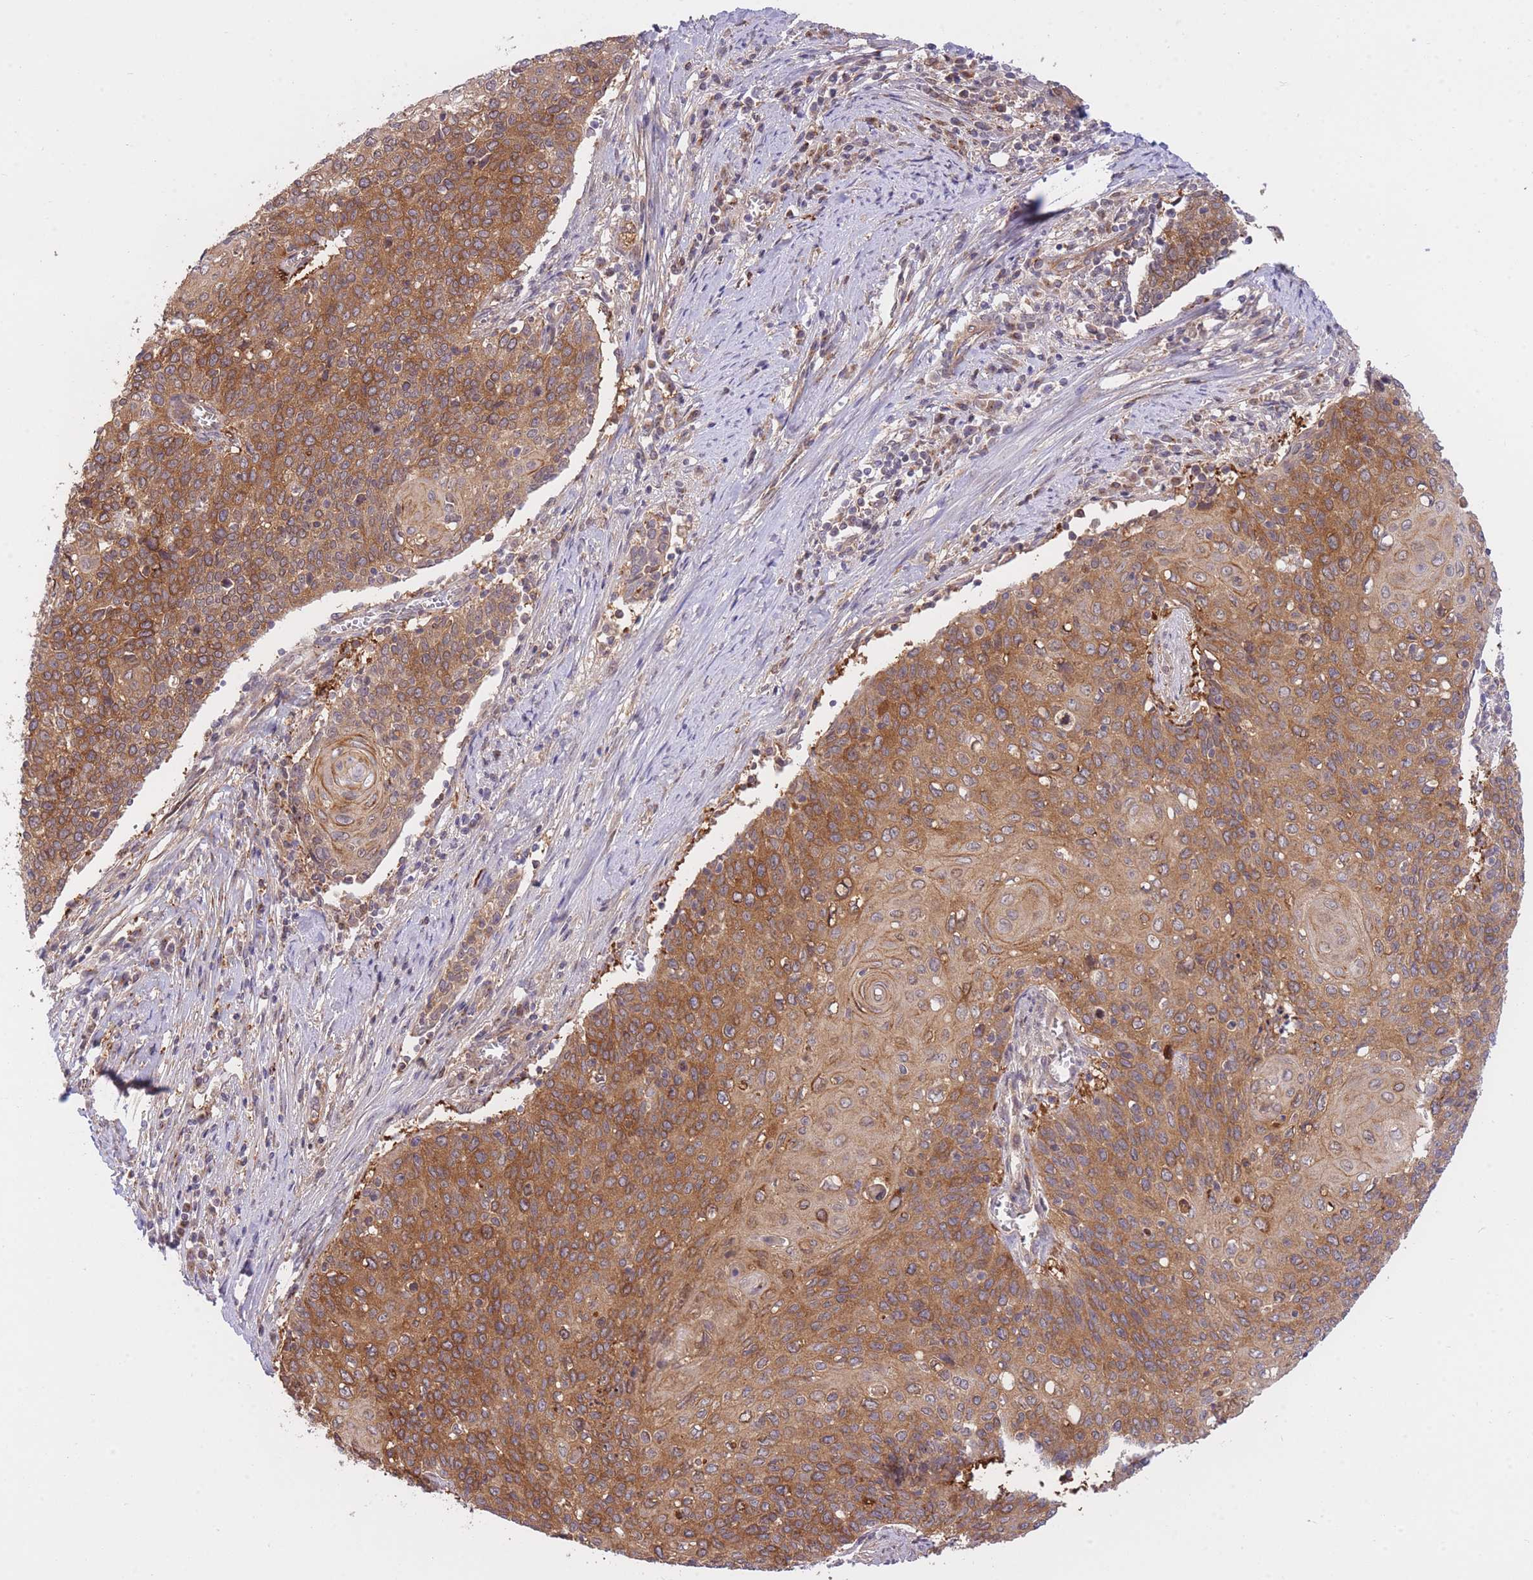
{"staining": {"intensity": "strong", "quantity": ">75%", "location": "cytoplasmic/membranous"}, "tissue": "cervical cancer", "cell_type": "Tumor cells", "image_type": "cancer", "snomed": [{"axis": "morphology", "description": "Squamous cell carcinoma, NOS"}, {"axis": "topography", "description": "Cervix"}], "caption": "IHC of human squamous cell carcinoma (cervical) exhibits high levels of strong cytoplasmic/membranous positivity in about >75% of tumor cells.", "gene": "EXOSC8", "patient": {"sex": "female", "age": 39}}